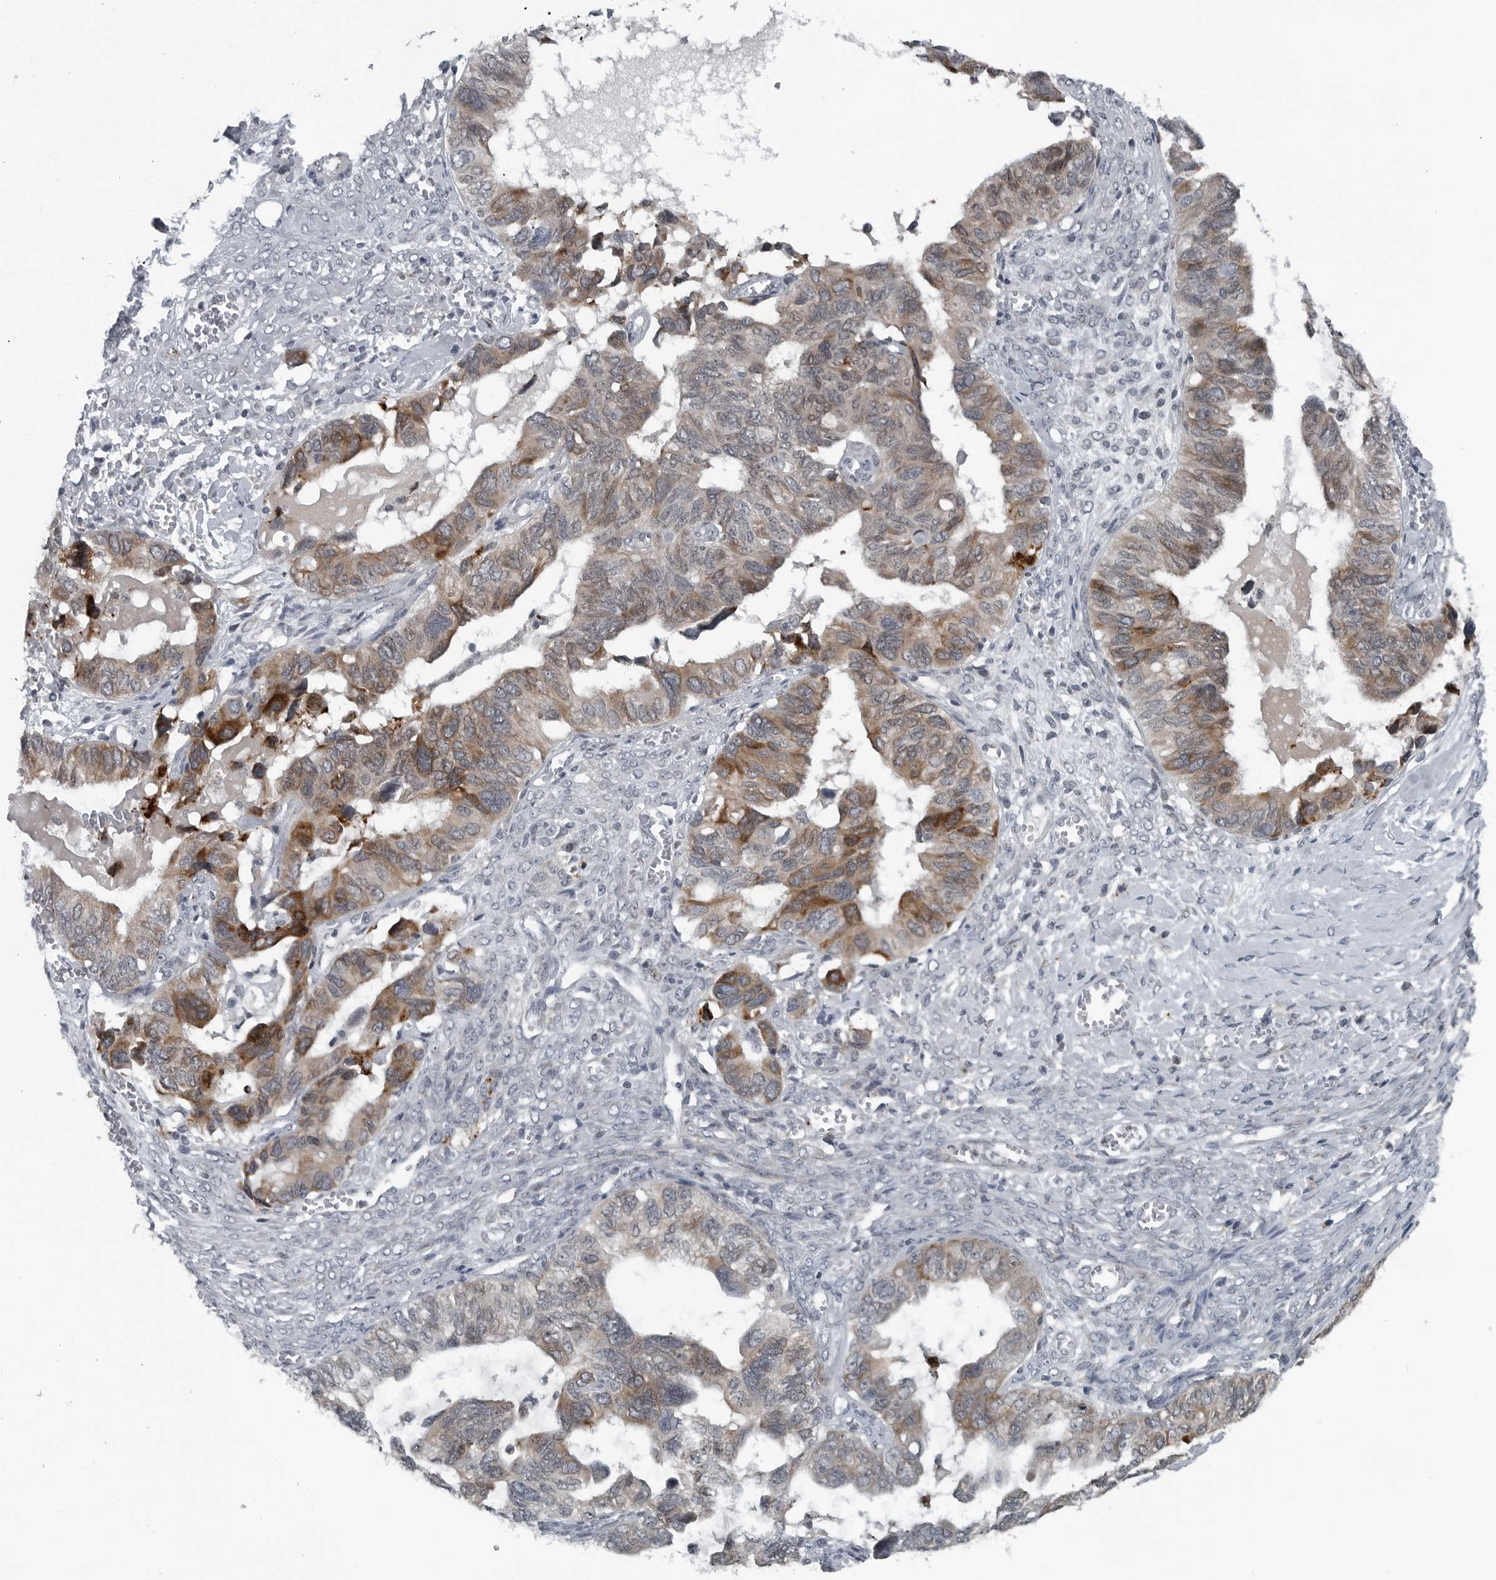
{"staining": {"intensity": "moderate", "quantity": "25%-75%", "location": "cytoplasmic/membranous"}, "tissue": "ovarian cancer", "cell_type": "Tumor cells", "image_type": "cancer", "snomed": [{"axis": "morphology", "description": "Cystadenocarcinoma, serous, NOS"}, {"axis": "topography", "description": "Ovary"}], "caption": "Immunohistochemistry (DAB (3,3'-diaminobenzidine)) staining of human ovarian serous cystadenocarcinoma exhibits moderate cytoplasmic/membranous protein positivity in approximately 25%-75% of tumor cells. (DAB (3,3'-diaminobenzidine) IHC, brown staining for protein, blue staining for nuclei).", "gene": "DNAAF11", "patient": {"sex": "female", "age": 79}}